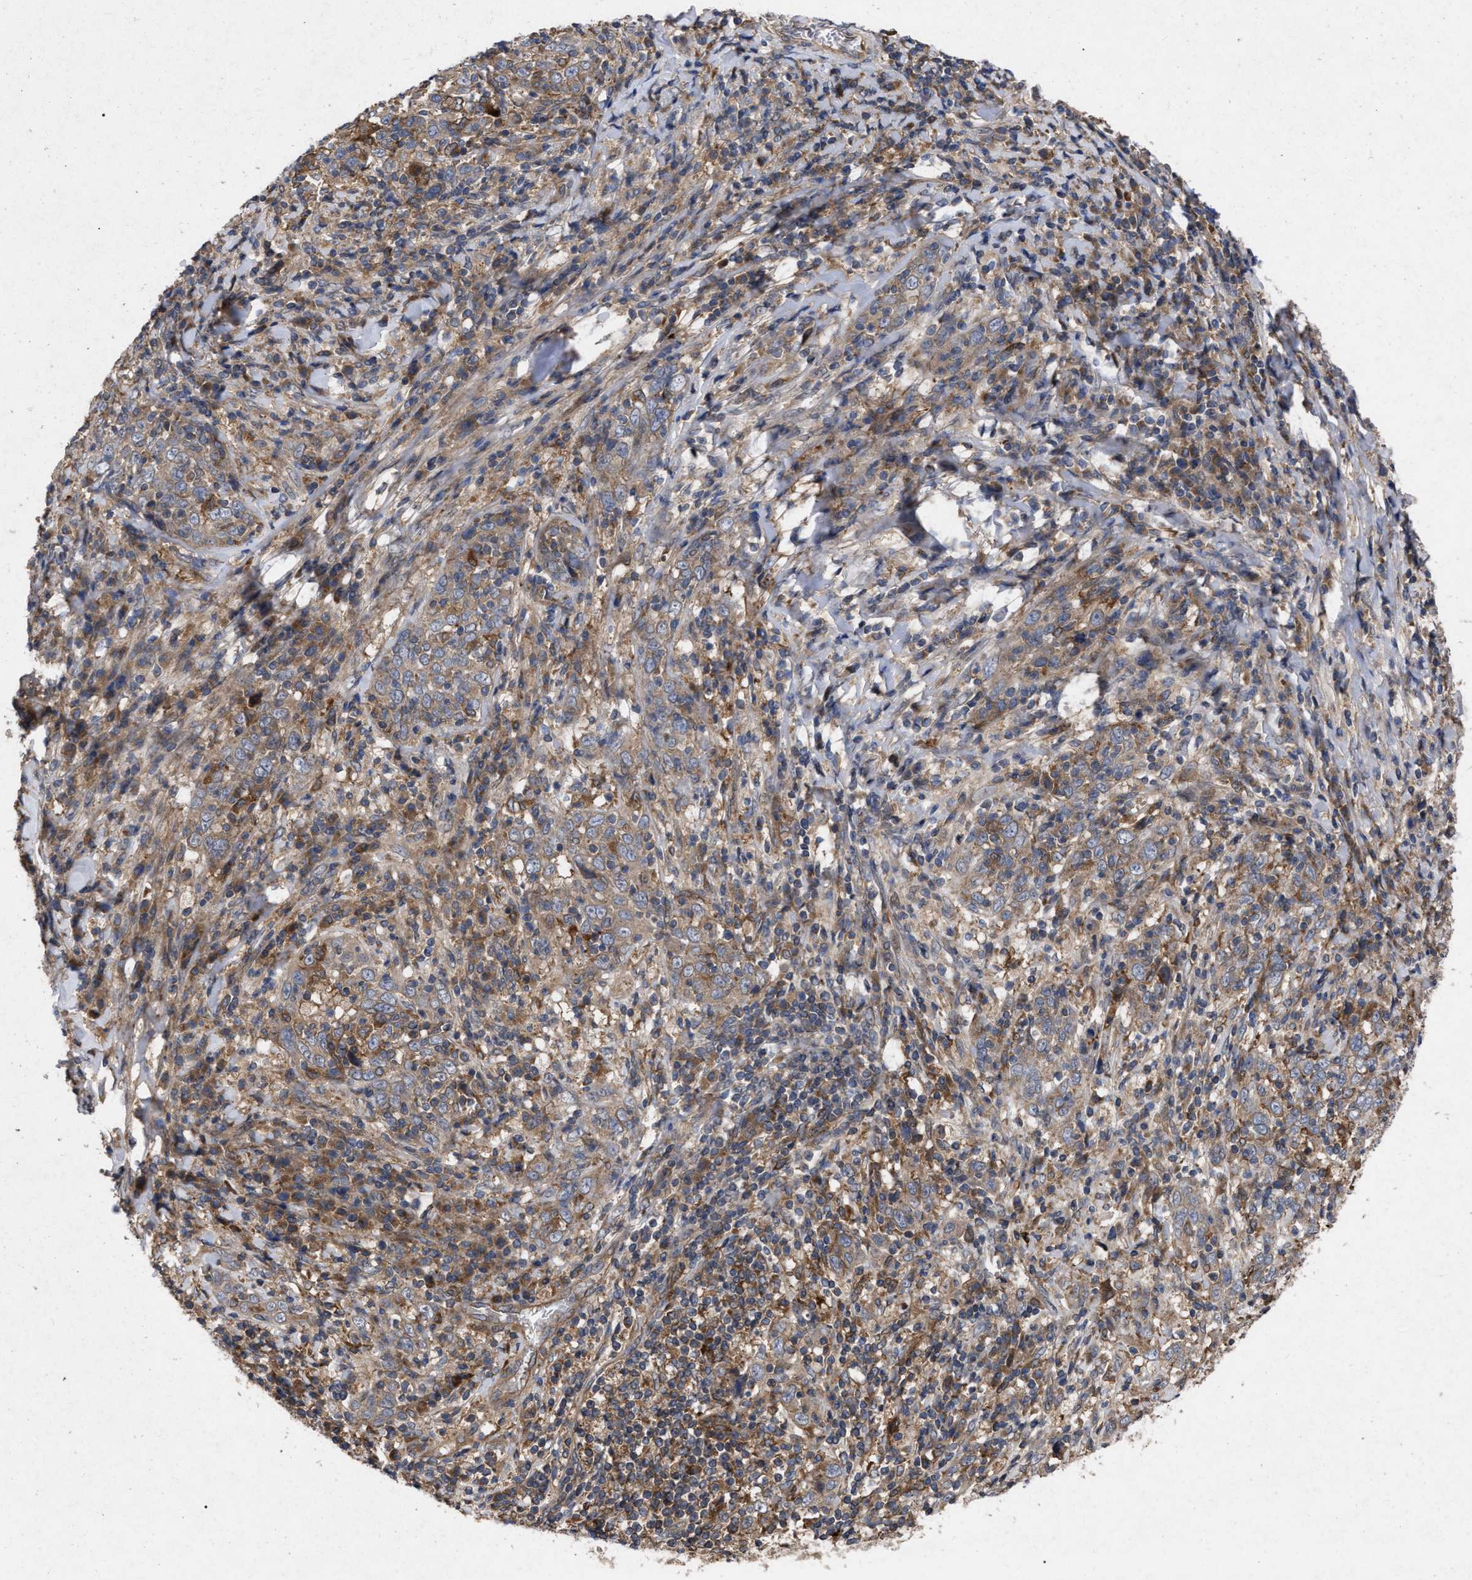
{"staining": {"intensity": "moderate", "quantity": "<25%", "location": "cytoplasmic/membranous"}, "tissue": "cervical cancer", "cell_type": "Tumor cells", "image_type": "cancer", "snomed": [{"axis": "morphology", "description": "Squamous cell carcinoma, NOS"}, {"axis": "topography", "description": "Cervix"}], "caption": "Immunohistochemistry (IHC) photomicrograph of neoplastic tissue: human cervical cancer (squamous cell carcinoma) stained using immunohistochemistry (IHC) demonstrates low levels of moderate protein expression localized specifically in the cytoplasmic/membranous of tumor cells, appearing as a cytoplasmic/membranous brown color.", "gene": "CDKN2C", "patient": {"sex": "female", "age": 46}}